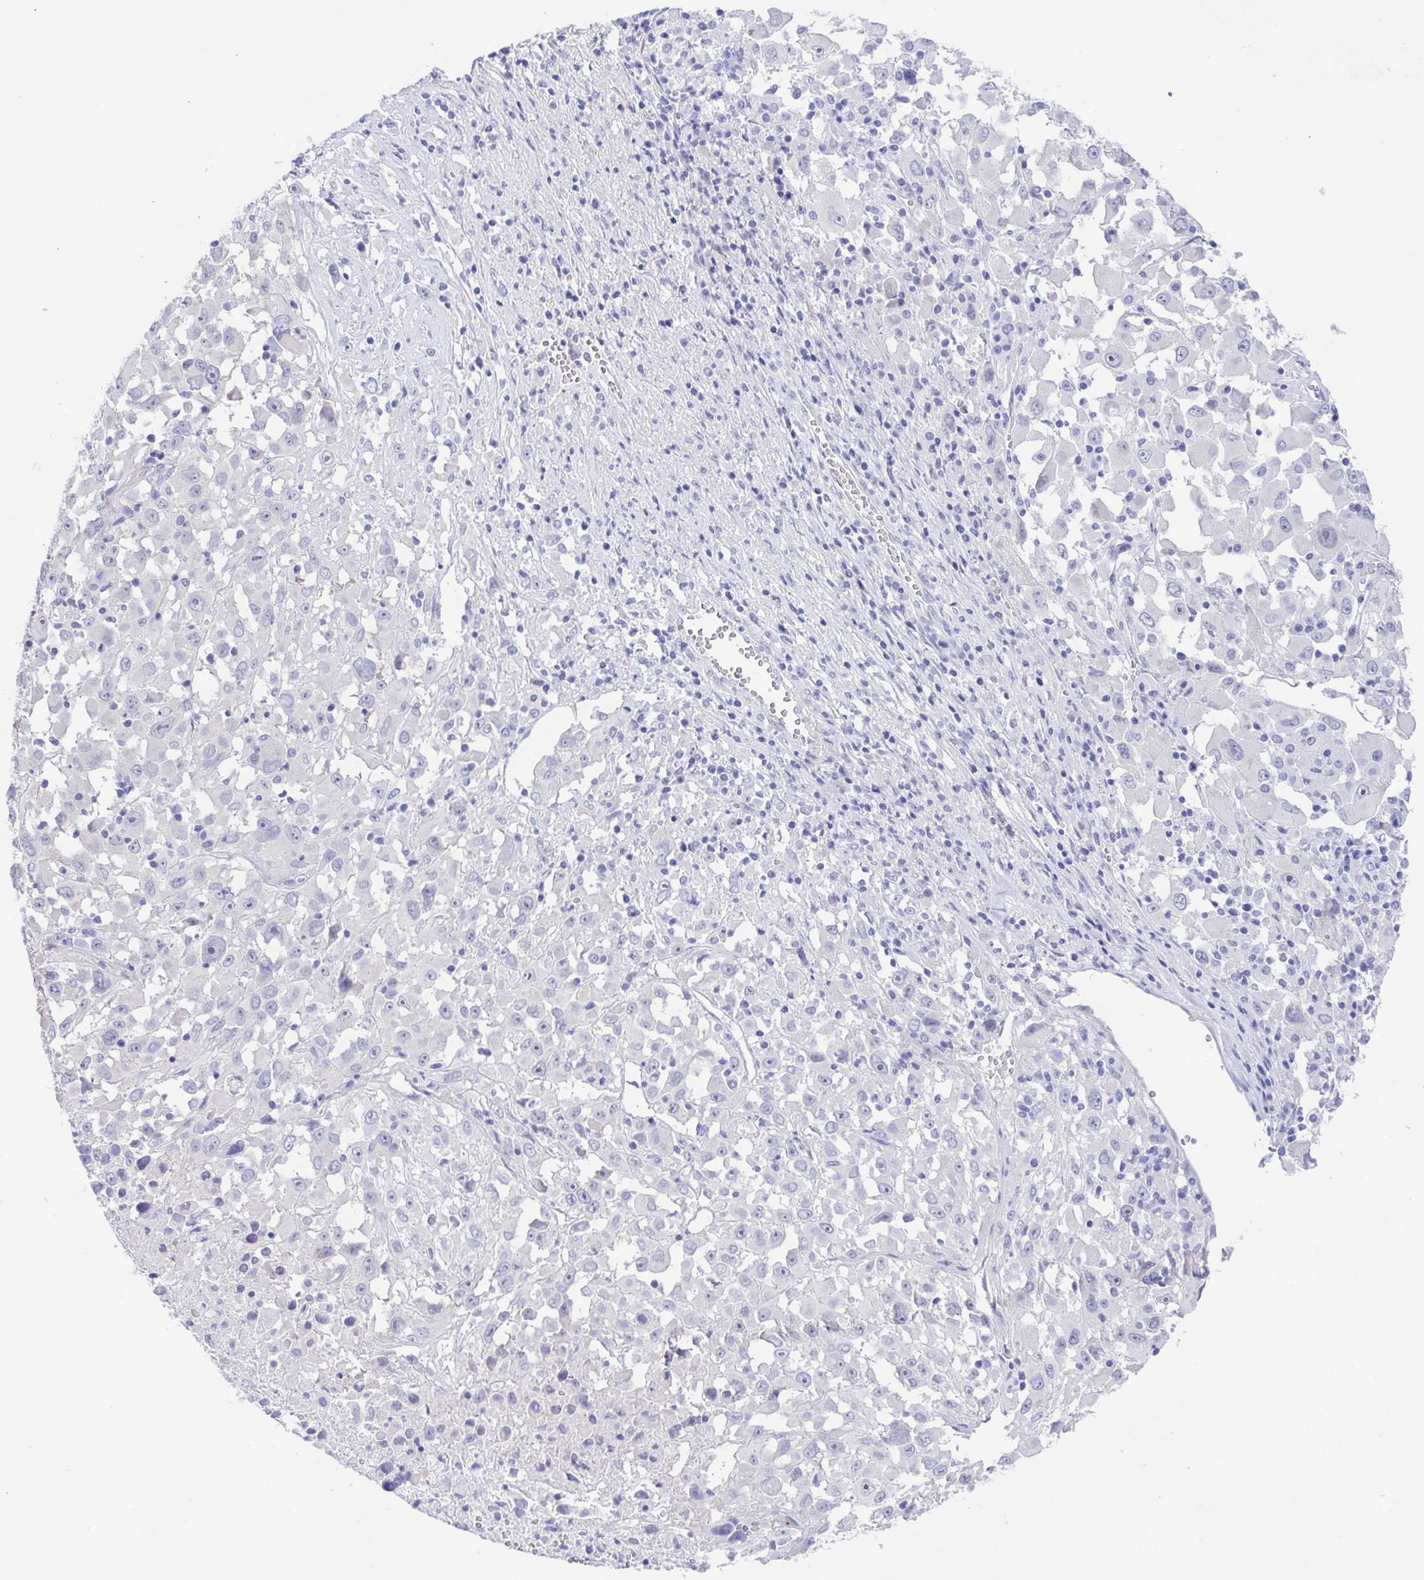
{"staining": {"intensity": "negative", "quantity": "none", "location": "none"}, "tissue": "melanoma", "cell_type": "Tumor cells", "image_type": "cancer", "snomed": [{"axis": "morphology", "description": "Malignant melanoma, Metastatic site"}, {"axis": "topography", "description": "Soft tissue"}], "caption": "Tumor cells are negative for brown protein staining in melanoma.", "gene": "MUCL3", "patient": {"sex": "male", "age": 50}}